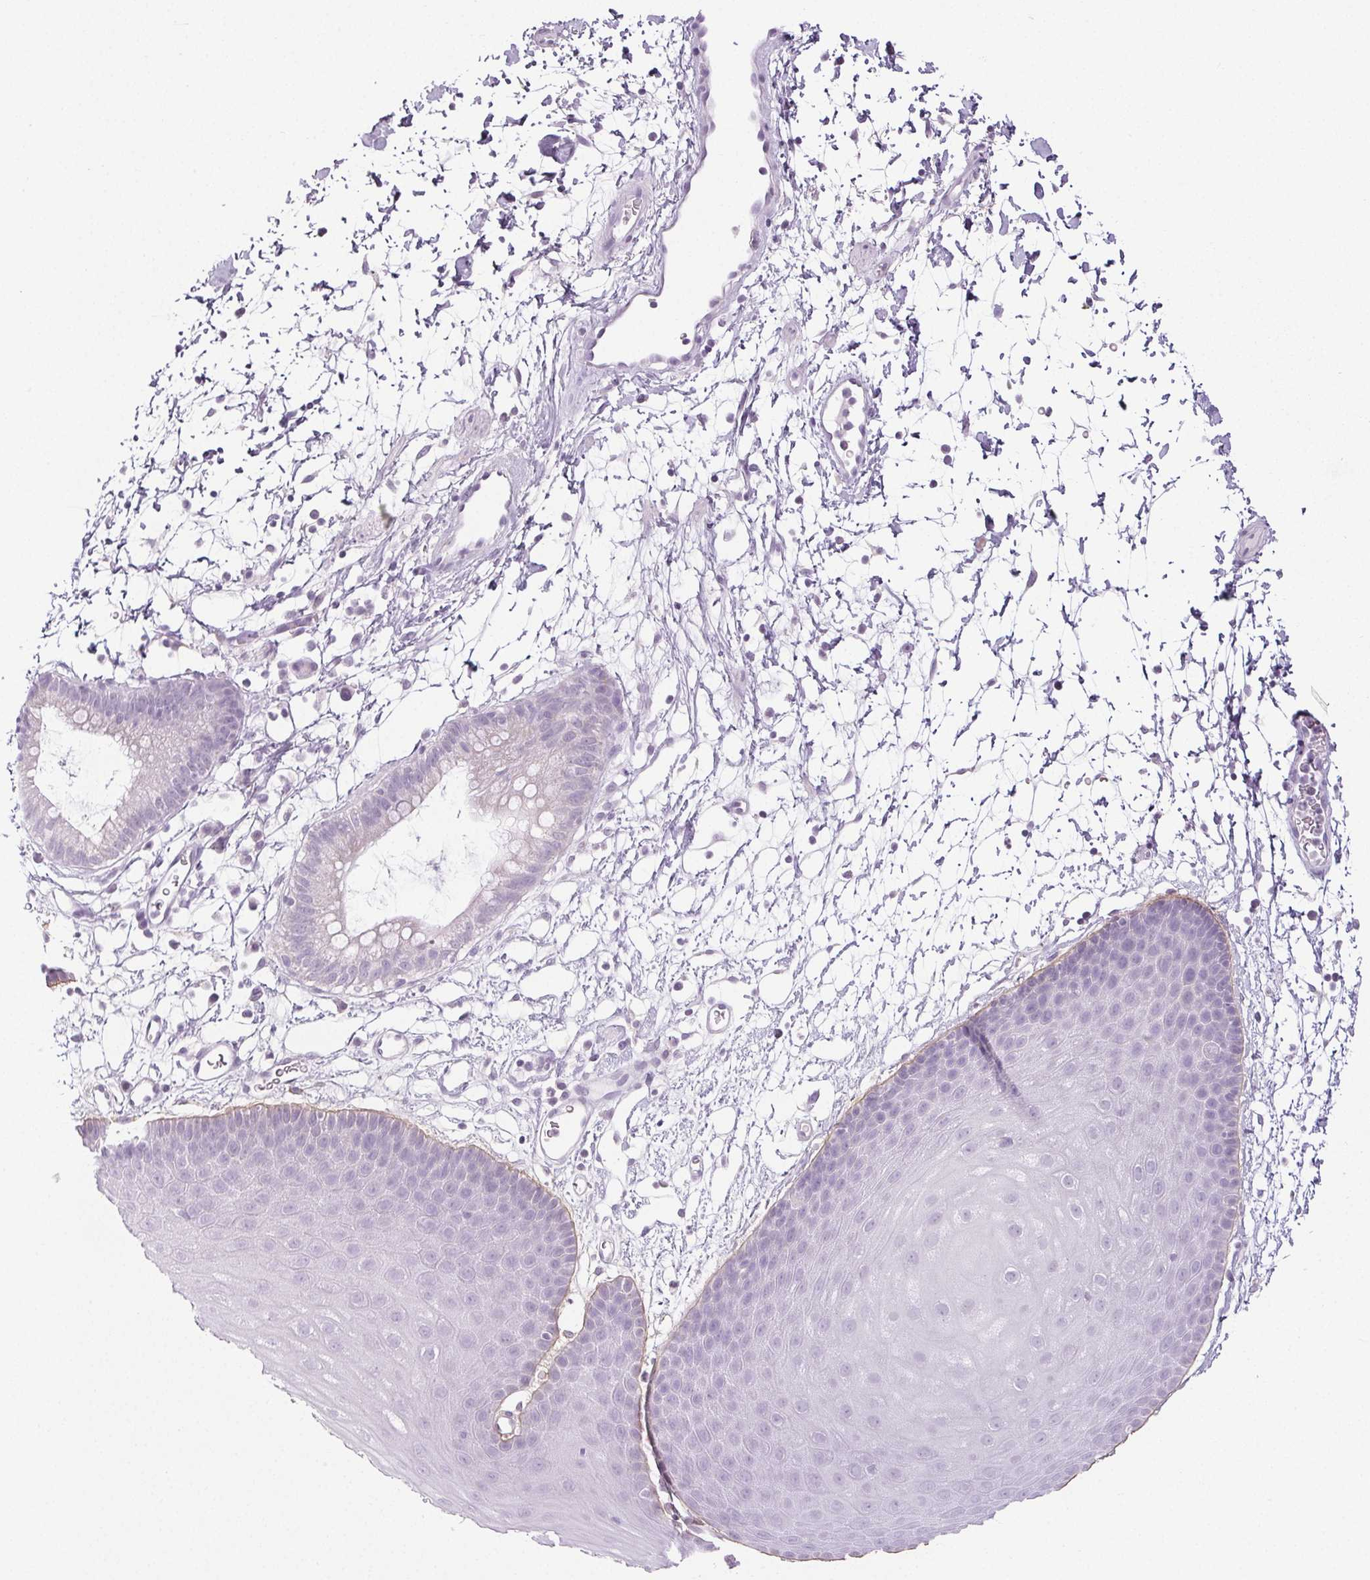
{"staining": {"intensity": "negative", "quantity": "none", "location": "none"}, "tissue": "skin", "cell_type": "Epidermal cells", "image_type": "normal", "snomed": [{"axis": "morphology", "description": "Normal tissue, NOS"}, {"axis": "topography", "description": "Anal"}], "caption": "A high-resolution micrograph shows IHC staining of benign skin, which demonstrates no significant positivity in epidermal cells. Brightfield microscopy of IHC stained with DAB (3,3'-diaminobenzidine) (brown) and hematoxylin (blue), captured at high magnification.", "gene": "COL7A1", "patient": {"sex": "male", "age": 53}}